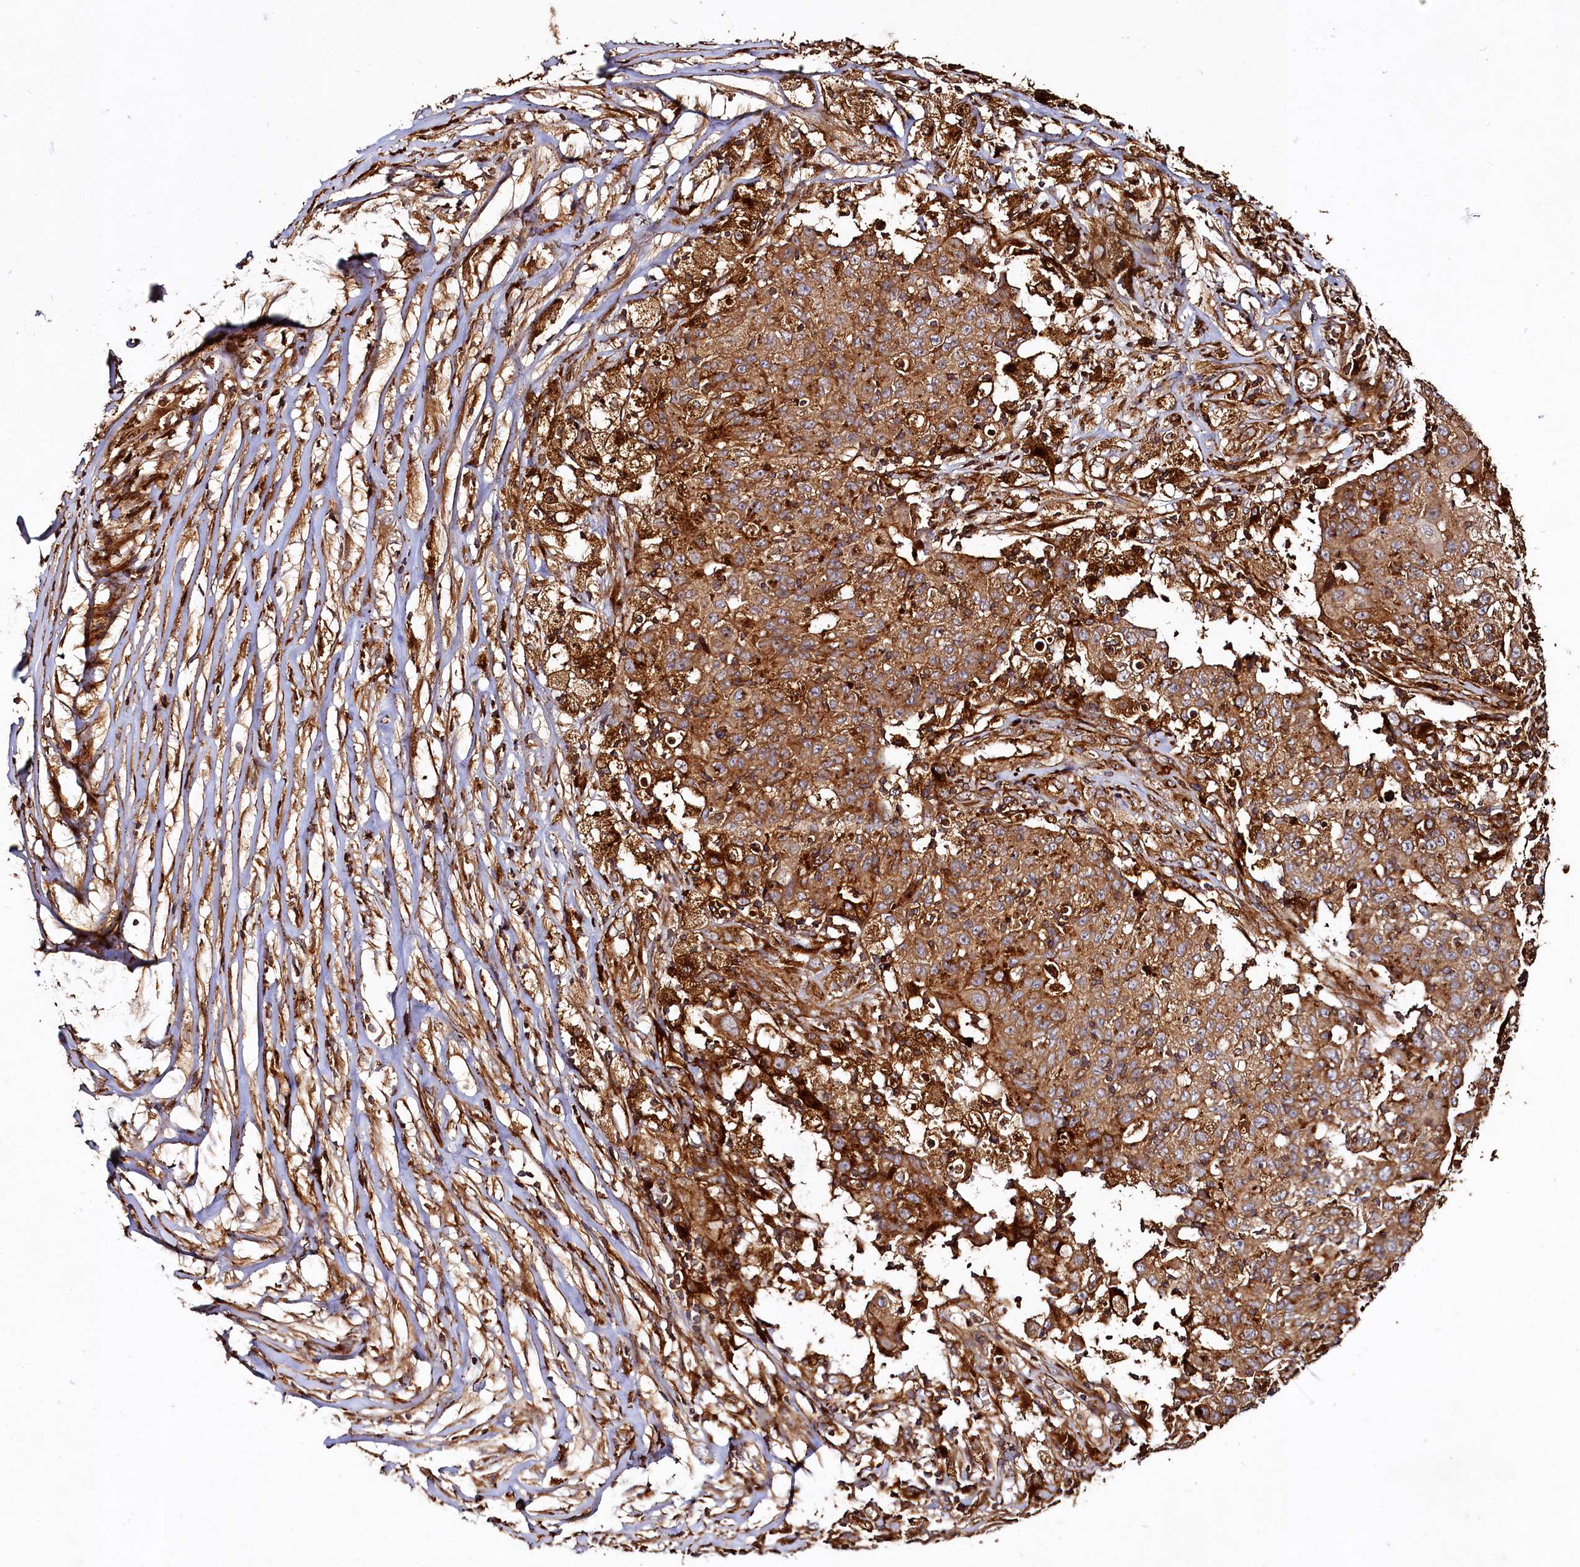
{"staining": {"intensity": "moderate", "quantity": ">75%", "location": "cytoplasmic/membranous"}, "tissue": "ovarian cancer", "cell_type": "Tumor cells", "image_type": "cancer", "snomed": [{"axis": "morphology", "description": "Carcinoma, endometroid"}, {"axis": "topography", "description": "Ovary"}], "caption": "Ovarian endometroid carcinoma stained for a protein (brown) displays moderate cytoplasmic/membranous positive expression in about >75% of tumor cells.", "gene": "WDR73", "patient": {"sex": "female", "age": 42}}